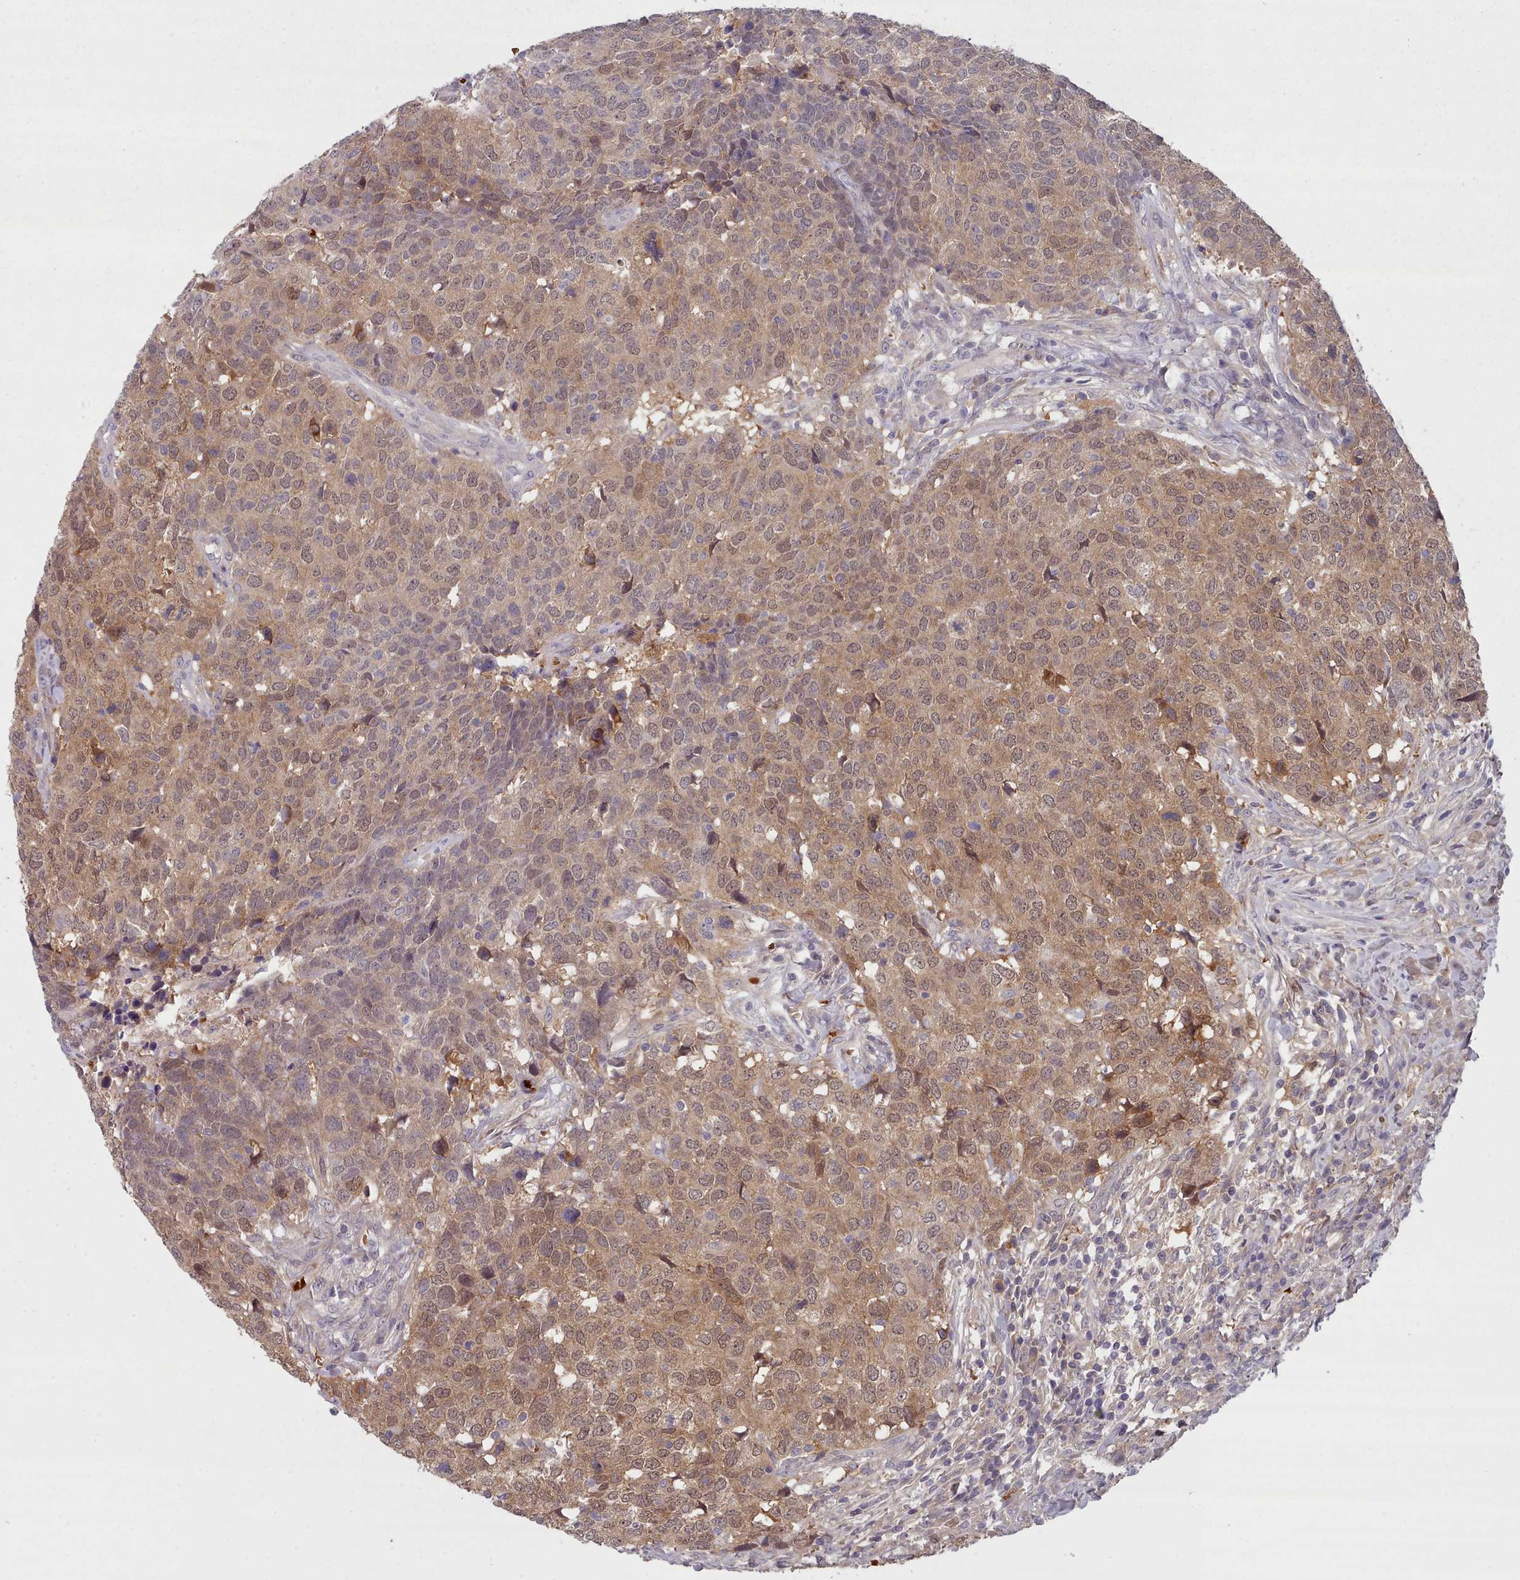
{"staining": {"intensity": "moderate", "quantity": ">75%", "location": "cytoplasmic/membranous,nuclear"}, "tissue": "head and neck cancer", "cell_type": "Tumor cells", "image_type": "cancer", "snomed": [{"axis": "morphology", "description": "Normal tissue, NOS"}, {"axis": "morphology", "description": "Squamous cell carcinoma, NOS"}, {"axis": "topography", "description": "Skeletal muscle"}, {"axis": "topography", "description": "Vascular tissue"}, {"axis": "topography", "description": "Peripheral nerve tissue"}, {"axis": "topography", "description": "Head-Neck"}], "caption": "This is an image of immunohistochemistry (IHC) staining of head and neck cancer, which shows moderate positivity in the cytoplasmic/membranous and nuclear of tumor cells.", "gene": "CLNS1A", "patient": {"sex": "male", "age": 66}}